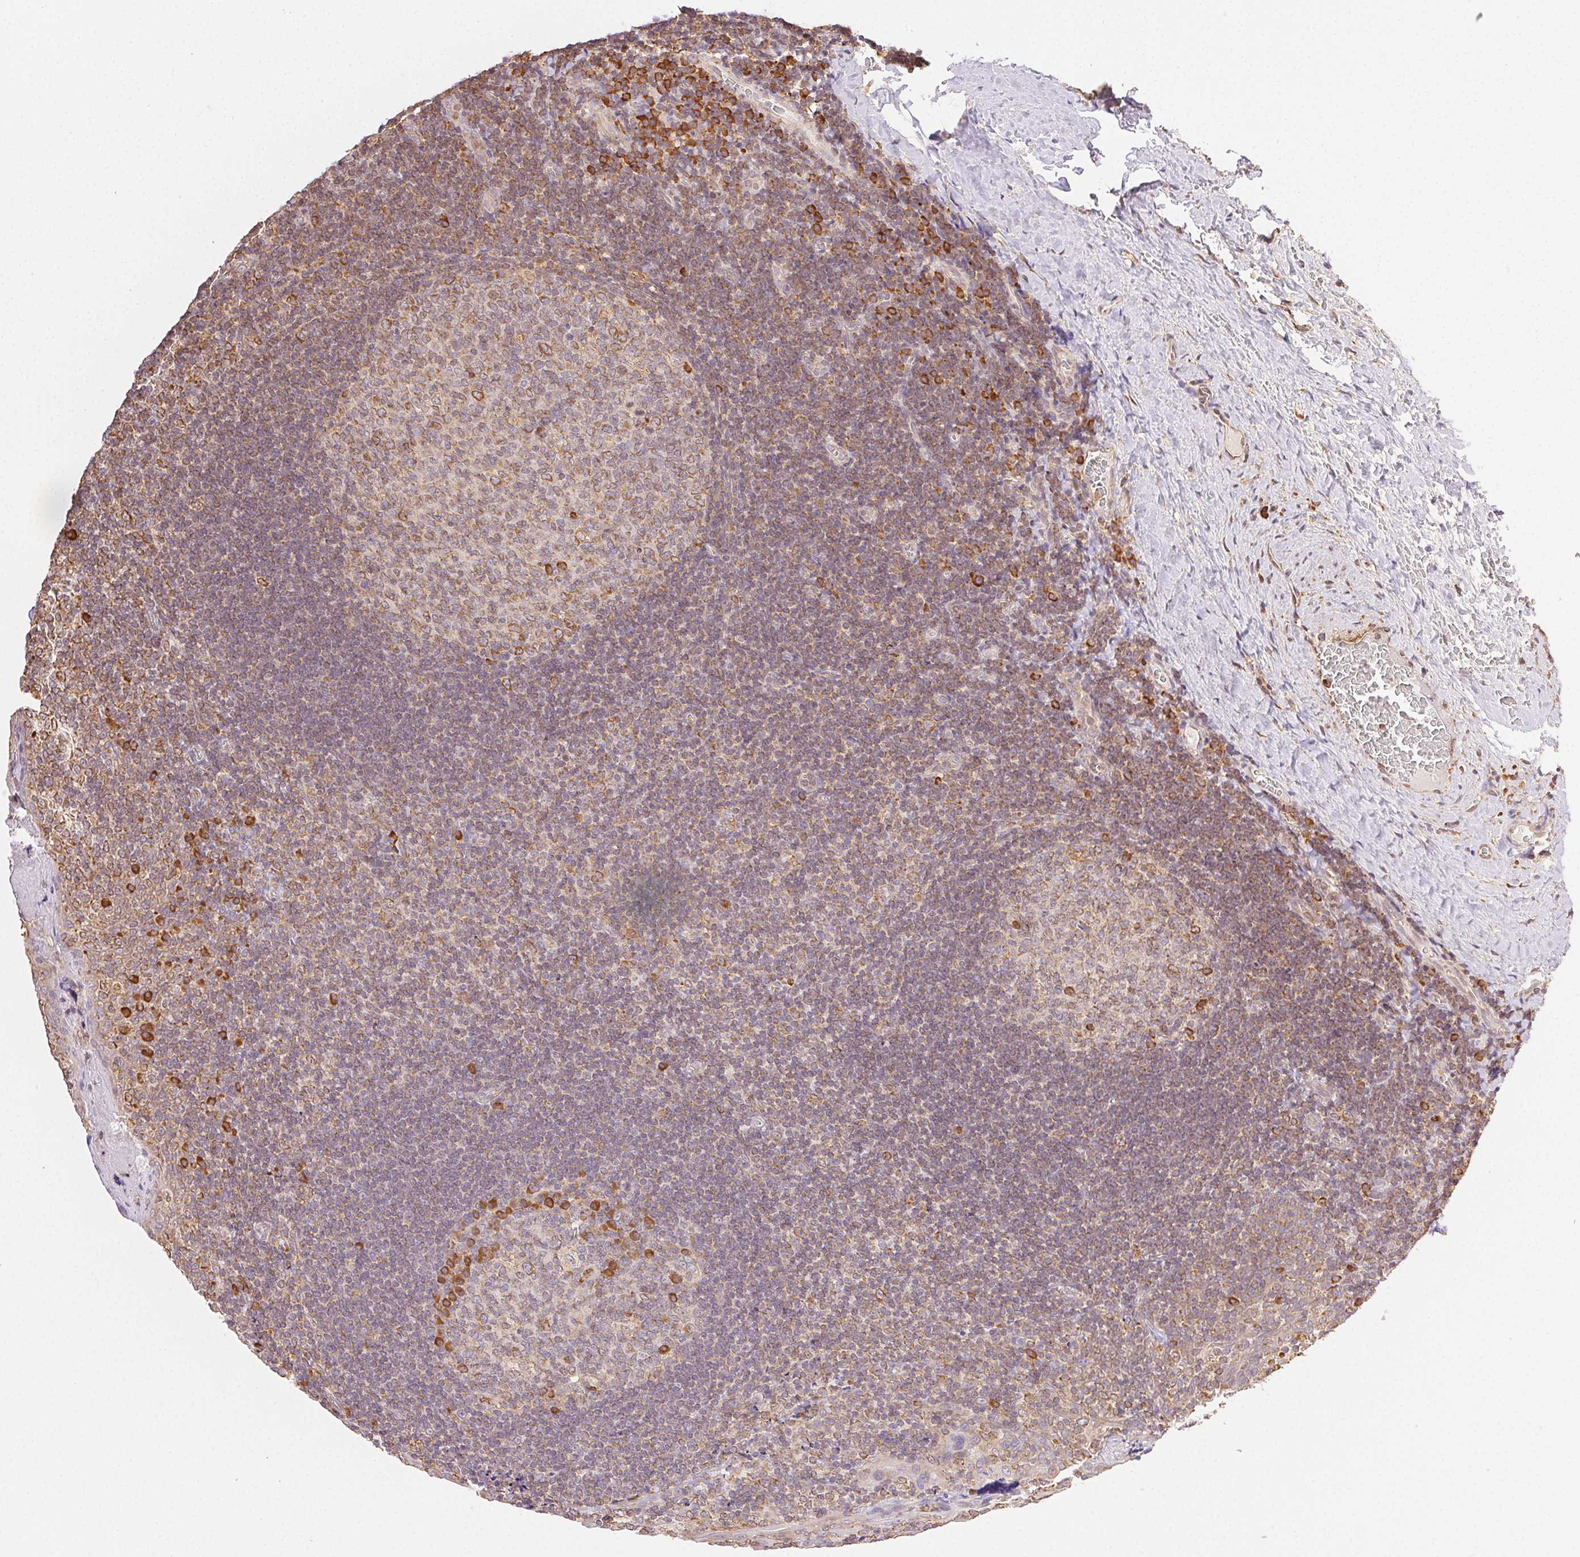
{"staining": {"intensity": "moderate", "quantity": "<25%", "location": "cytoplasmic/membranous"}, "tissue": "tonsil", "cell_type": "Germinal center cells", "image_type": "normal", "snomed": [{"axis": "morphology", "description": "Normal tissue, NOS"}, {"axis": "morphology", "description": "Inflammation, NOS"}, {"axis": "topography", "description": "Tonsil"}], "caption": "Moderate cytoplasmic/membranous staining is seen in approximately <25% of germinal center cells in benign tonsil.", "gene": "ENTREP1", "patient": {"sex": "female", "age": 31}}